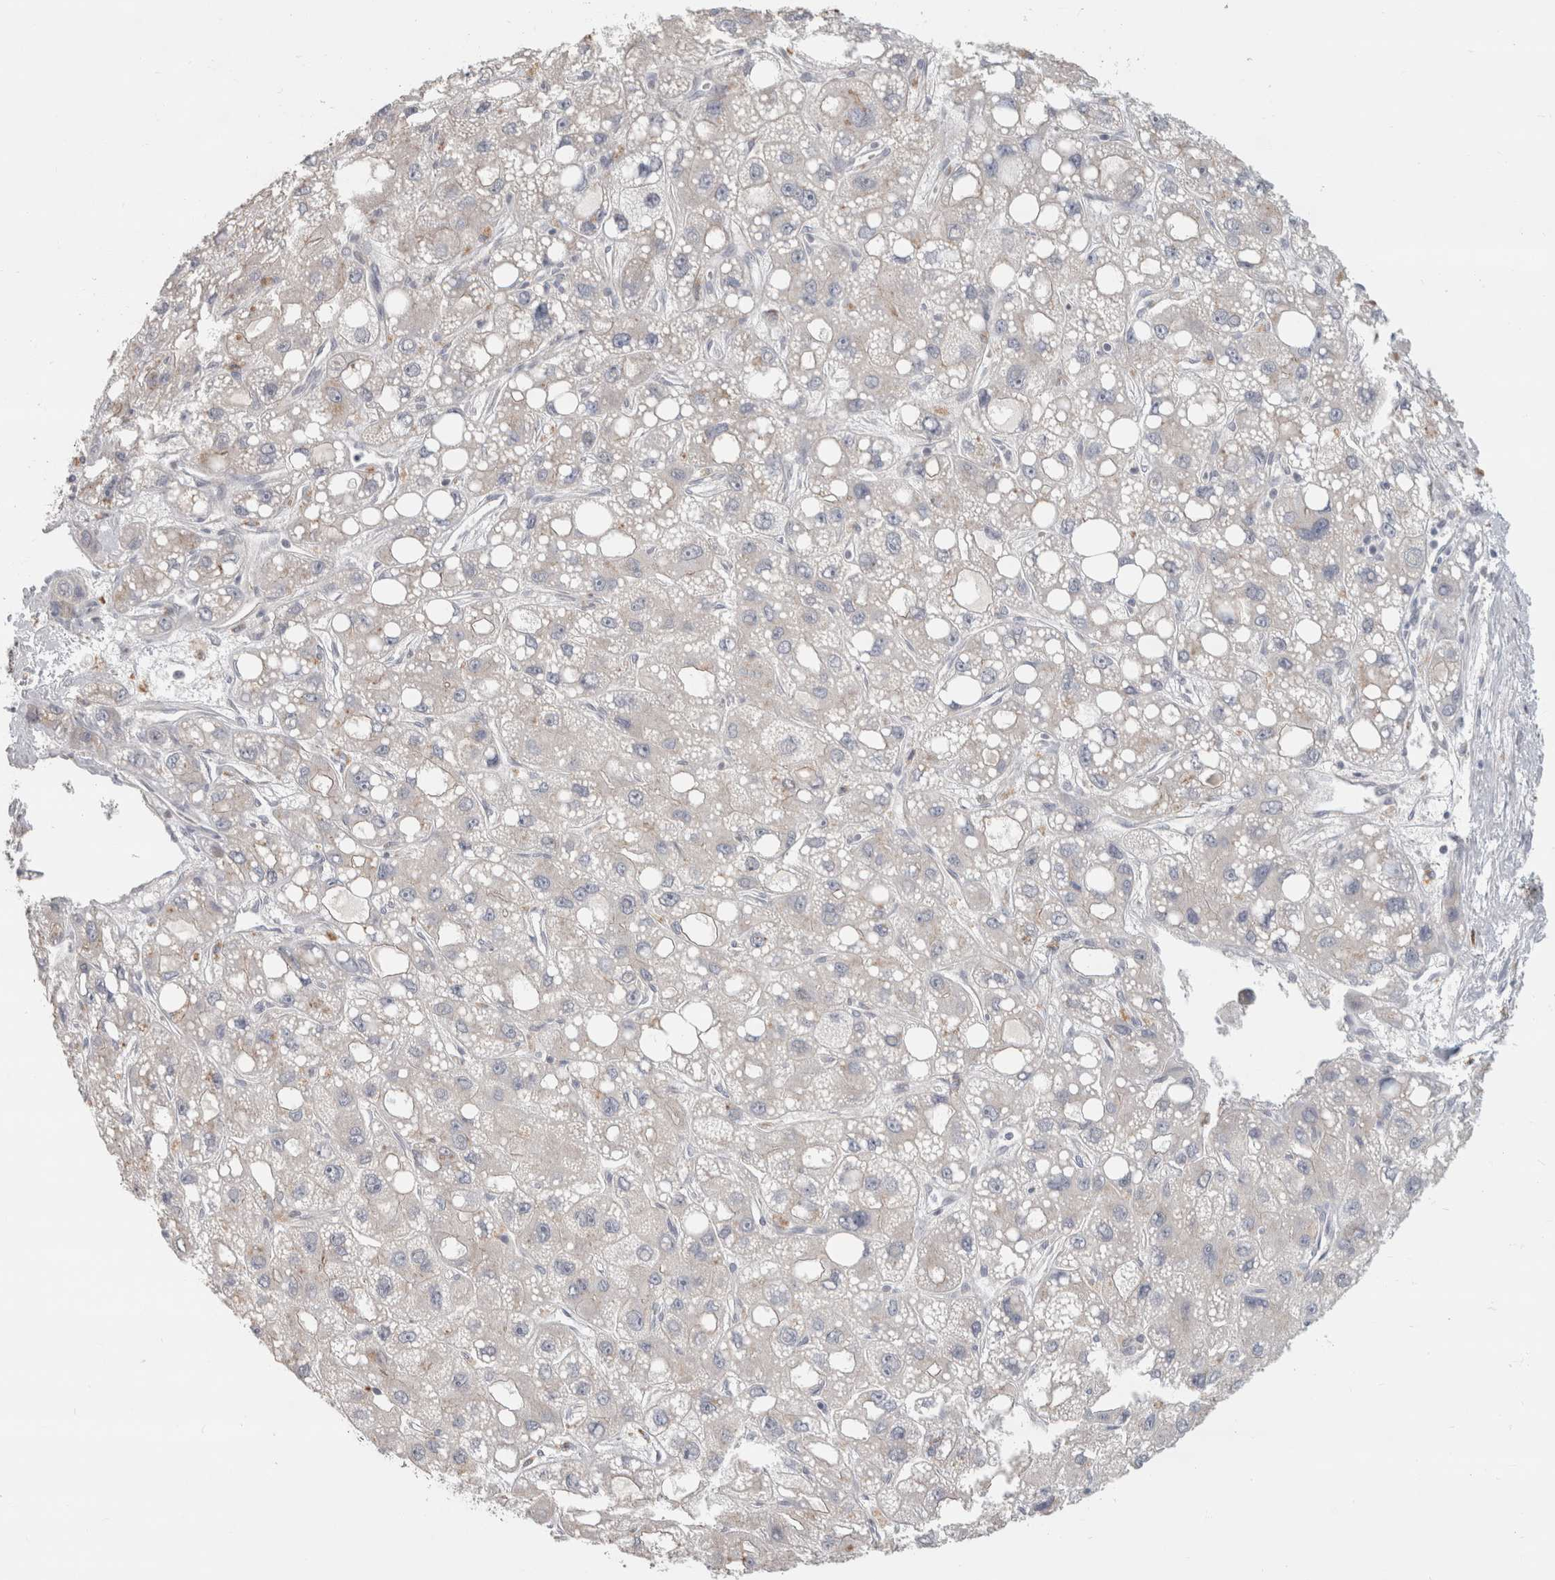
{"staining": {"intensity": "weak", "quantity": "<25%", "location": "cytoplasmic/membranous"}, "tissue": "liver cancer", "cell_type": "Tumor cells", "image_type": "cancer", "snomed": [{"axis": "morphology", "description": "Carcinoma, Hepatocellular, NOS"}, {"axis": "topography", "description": "Liver"}], "caption": "Liver cancer (hepatocellular carcinoma) was stained to show a protein in brown. There is no significant positivity in tumor cells.", "gene": "AFP", "patient": {"sex": "male", "age": 55}}